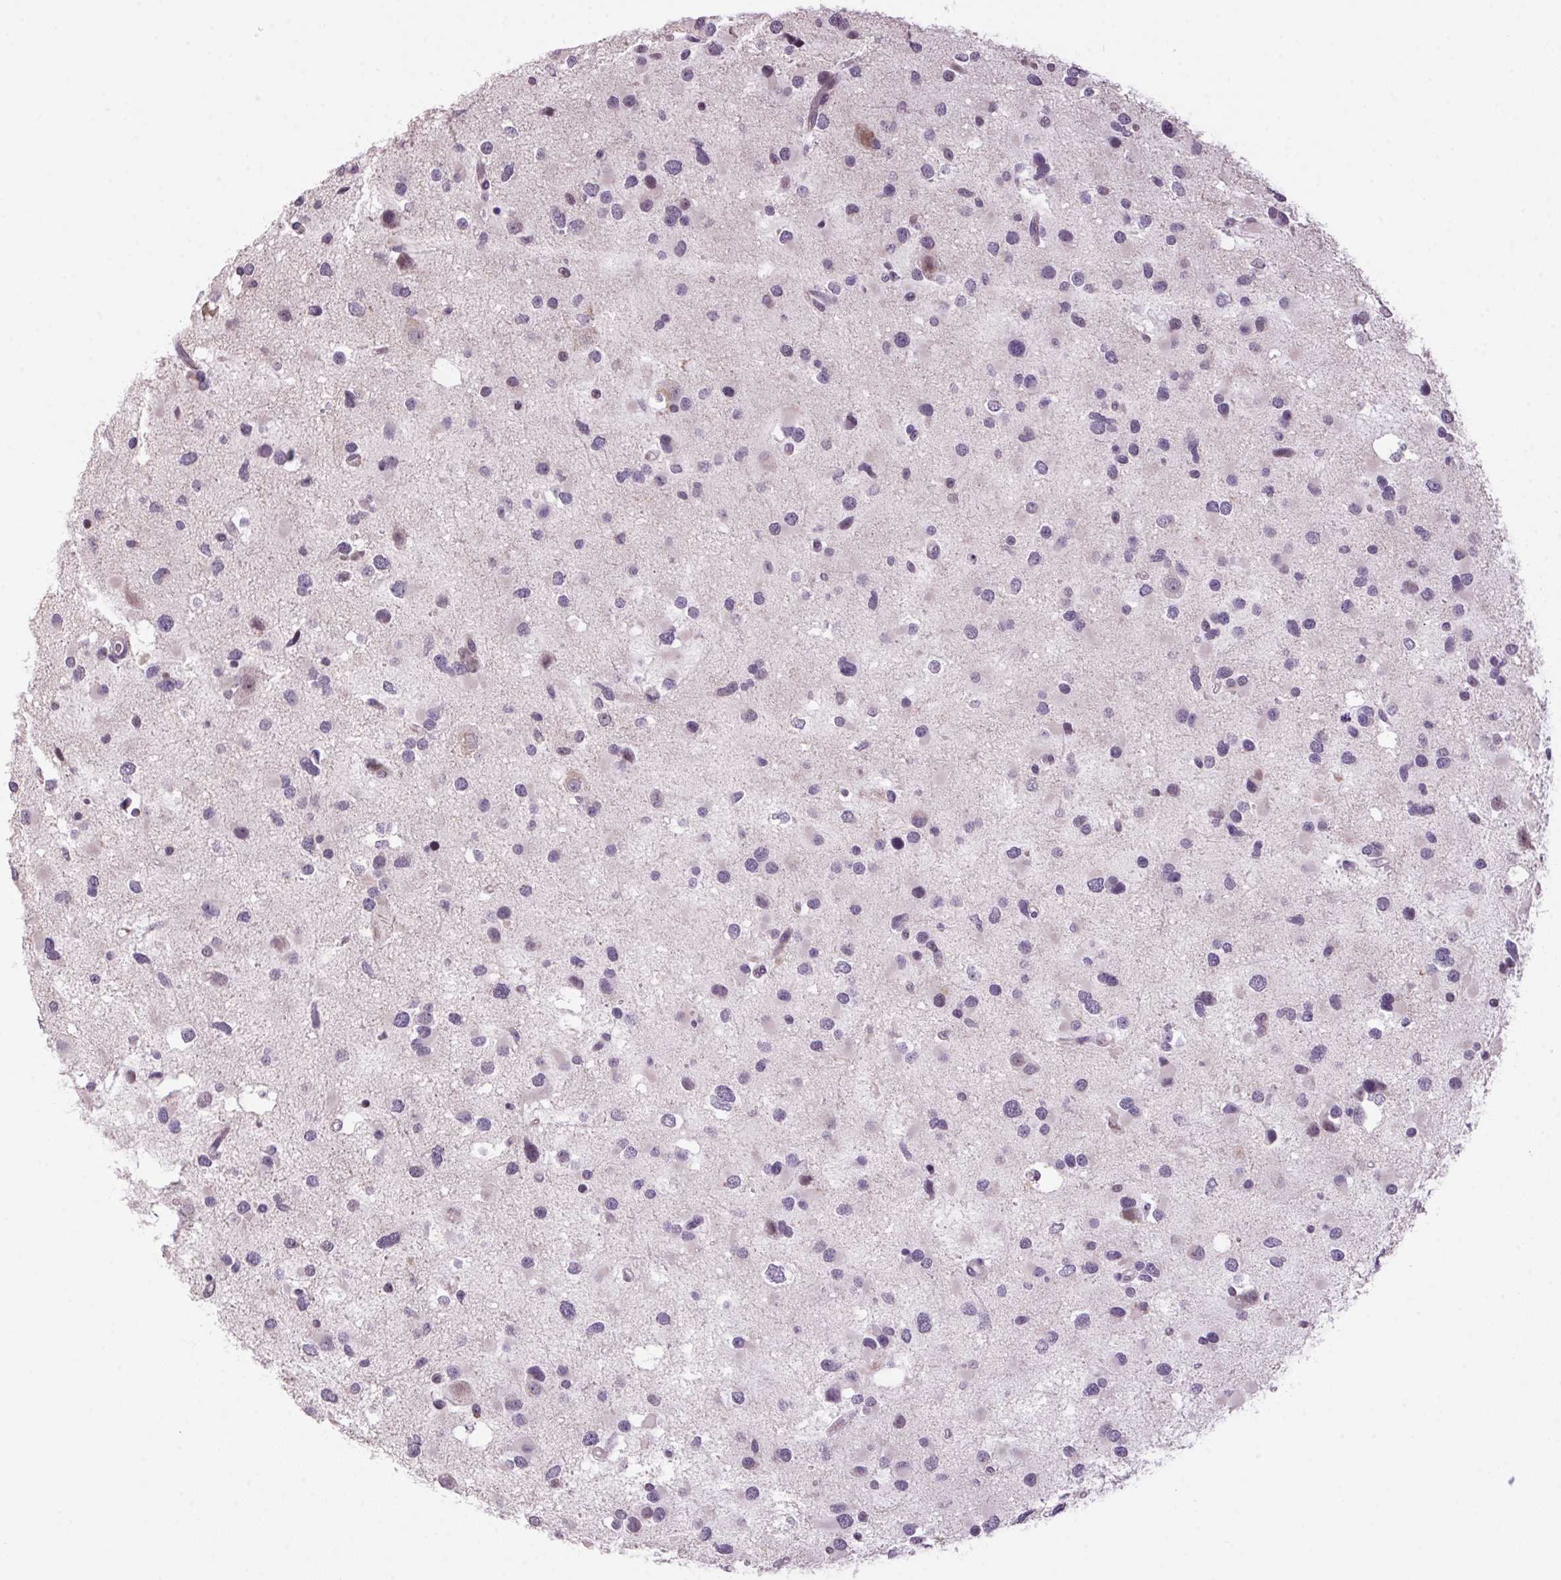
{"staining": {"intensity": "negative", "quantity": "none", "location": "none"}, "tissue": "glioma", "cell_type": "Tumor cells", "image_type": "cancer", "snomed": [{"axis": "morphology", "description": "Glioma, malignant, Low grade"}, {"axis": "topography", "description": "Brain"}], "caption": "Immunohistochemistry of human glioma reveals no positivity in tumor cells. (DAB (3,3'-diaminobenzidine) immunohistochemistry (IHC), high magnification).", "gene": "VWA3B", "patient": {"sex": "female", "age": 32}}